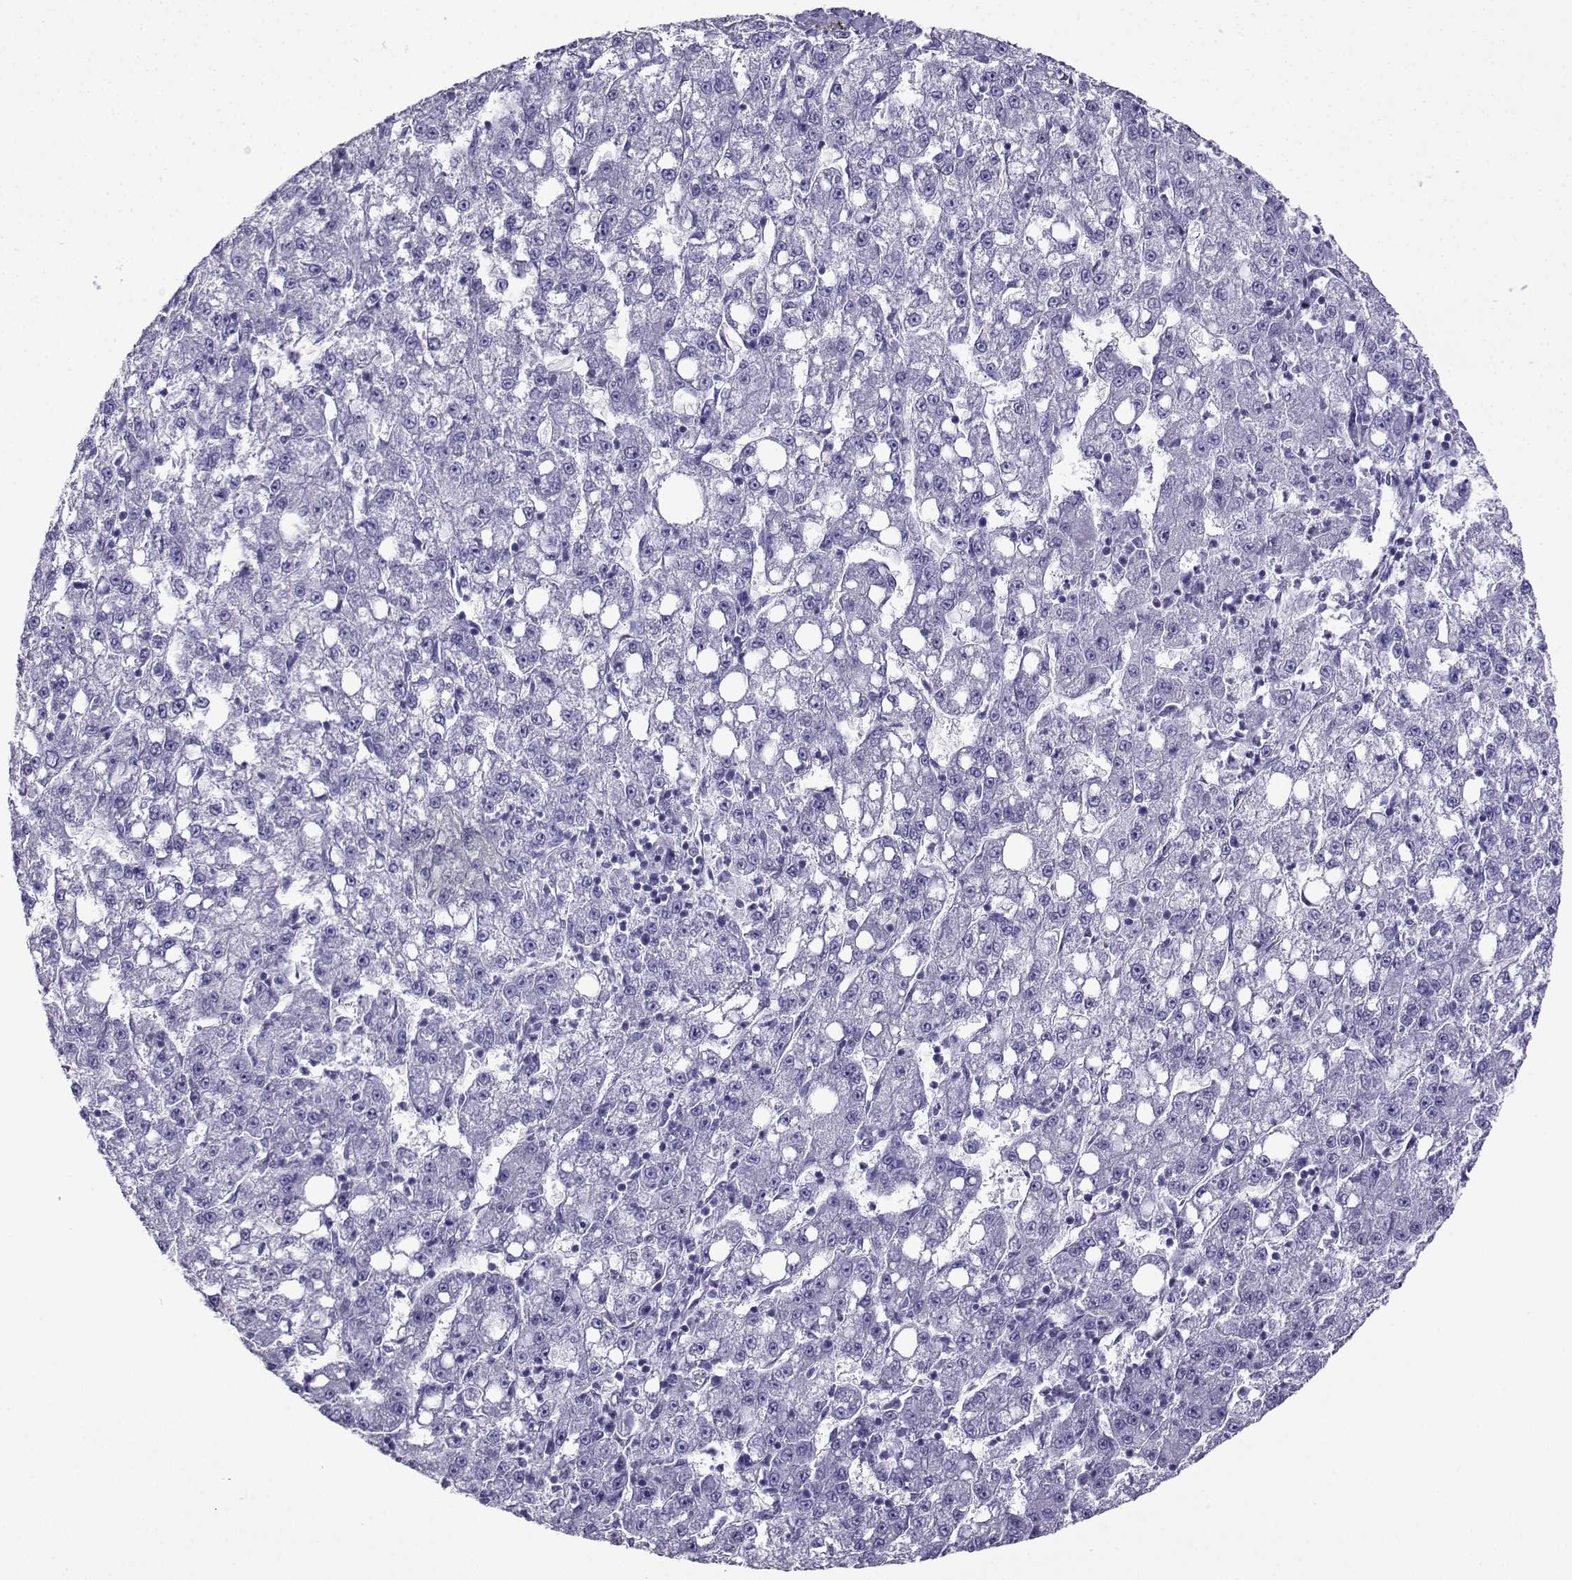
{"staining": {"intensity": "negative", "quantity": "none", "location": "none"}, "tissue": "liver cancer", "cell_type": "Tumor cells", "image_type": "cancer", "snomed": [{"axis": "morphology", "description": "Carcinoma, Hepatocellular, NOS"}, {"axis": "topography", "description": "Liver"}], "caption": "The immunohistochemistry (IHC) micrograph has no significant staining in tumor cells of hepatocellular carcinoma (liver) tissue.", "gene": "CD109", "patient": {"sex": "female", "age": 65}}